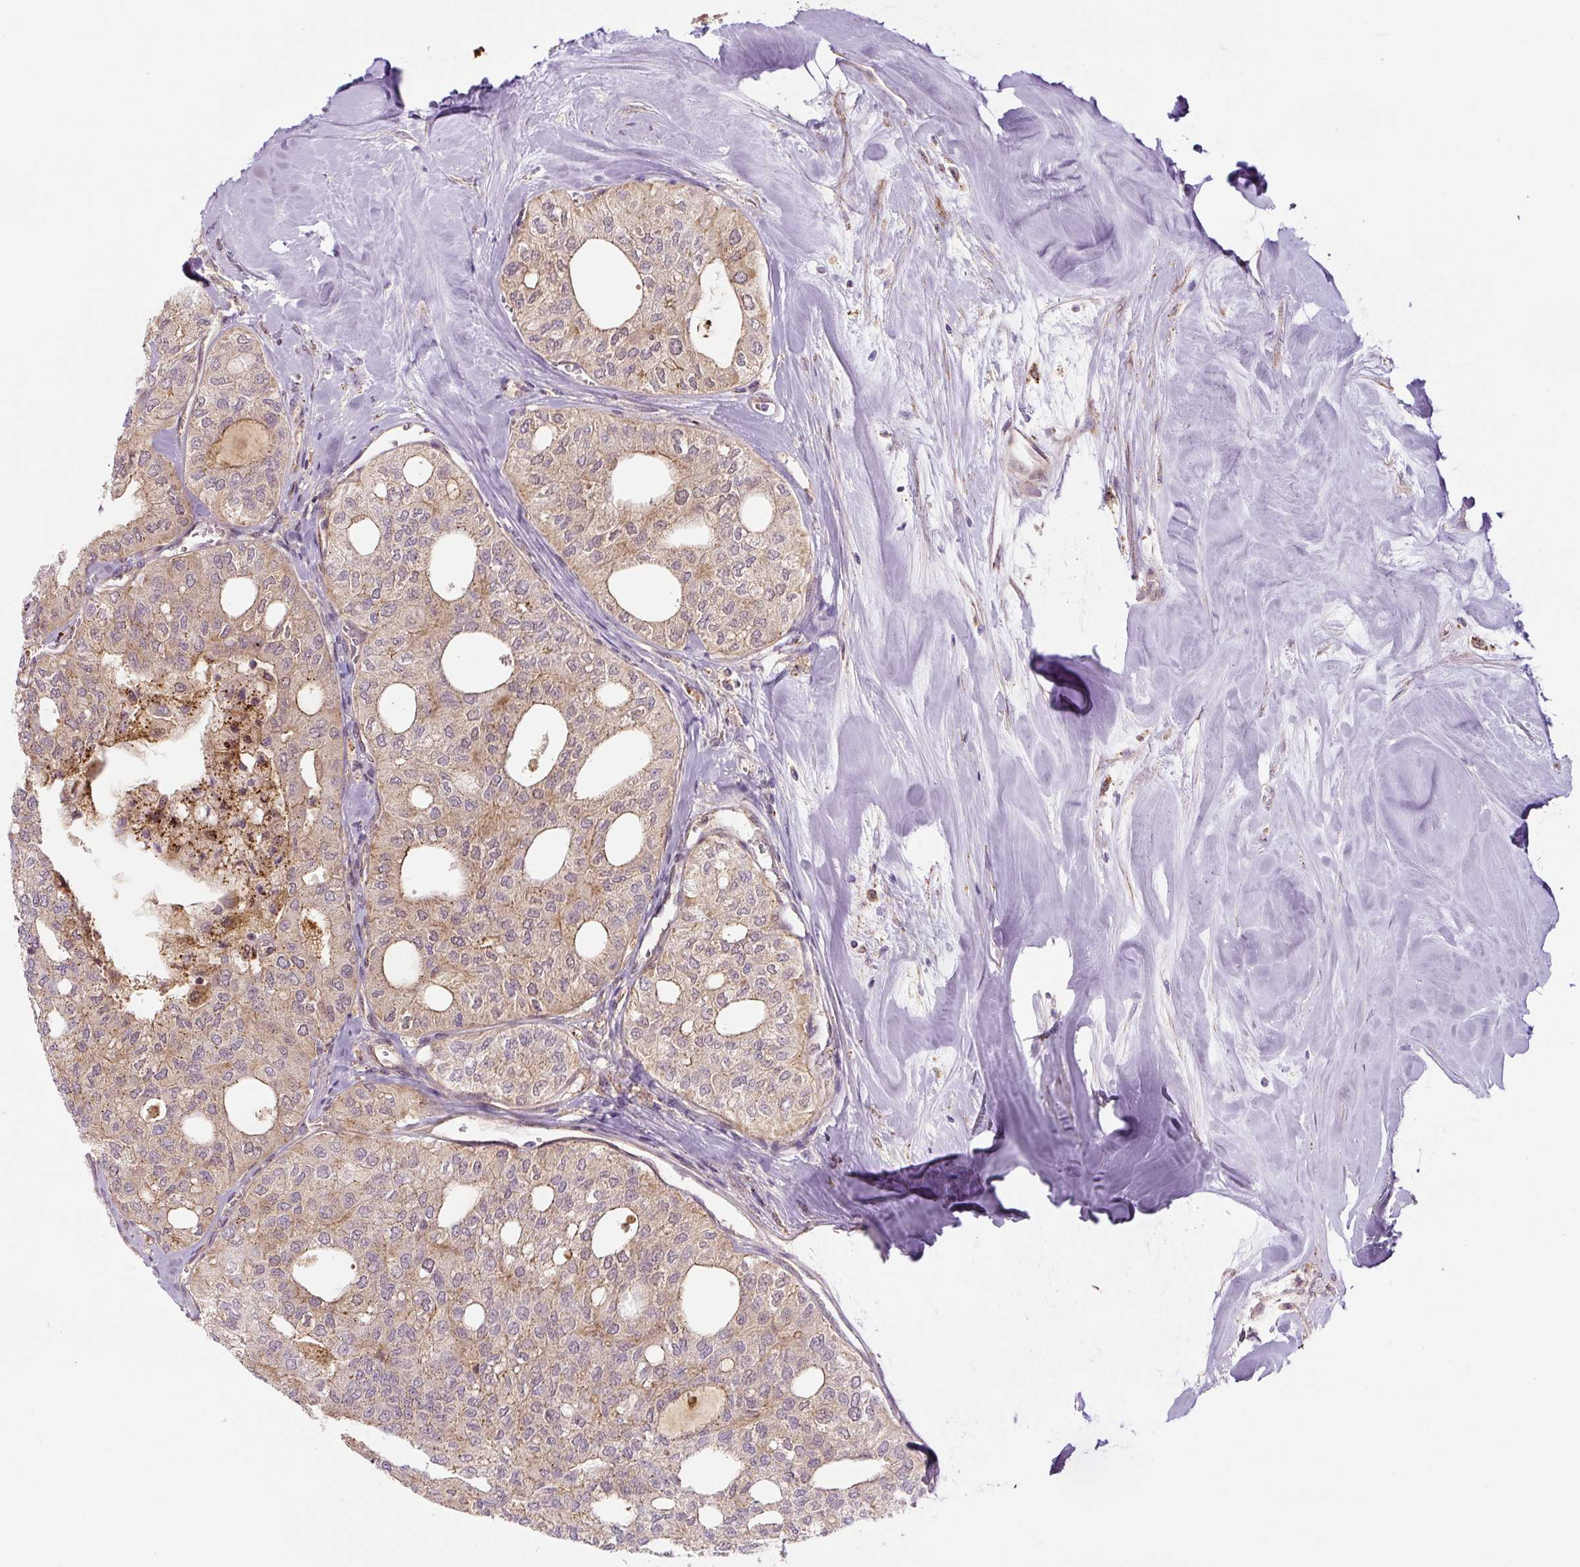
{"staining": {"intensity": "weak", "quantity": "25%-75%", "location": "cytoplasmic/membranous"}, "tissue": "thyroid cancer", "cell_type": "Tumor cells", "image_type": "cancer", "snomed": [{"axis": "morphology", "description": "Follicular adenoma carcinoma, NOS"}, {"axis": "topography", "description": "Thyroid gland"}], "caption": "This micrograph displays immunohistochemistry staining of thyroid cancer (follicular adenoma carcinoma), with low weak cytoplasmic/membranous expression in approximately 25%-75% of tumor cells.", "gene": "ZSWIM7", "patient": {"sex": "male", "age": 75}}